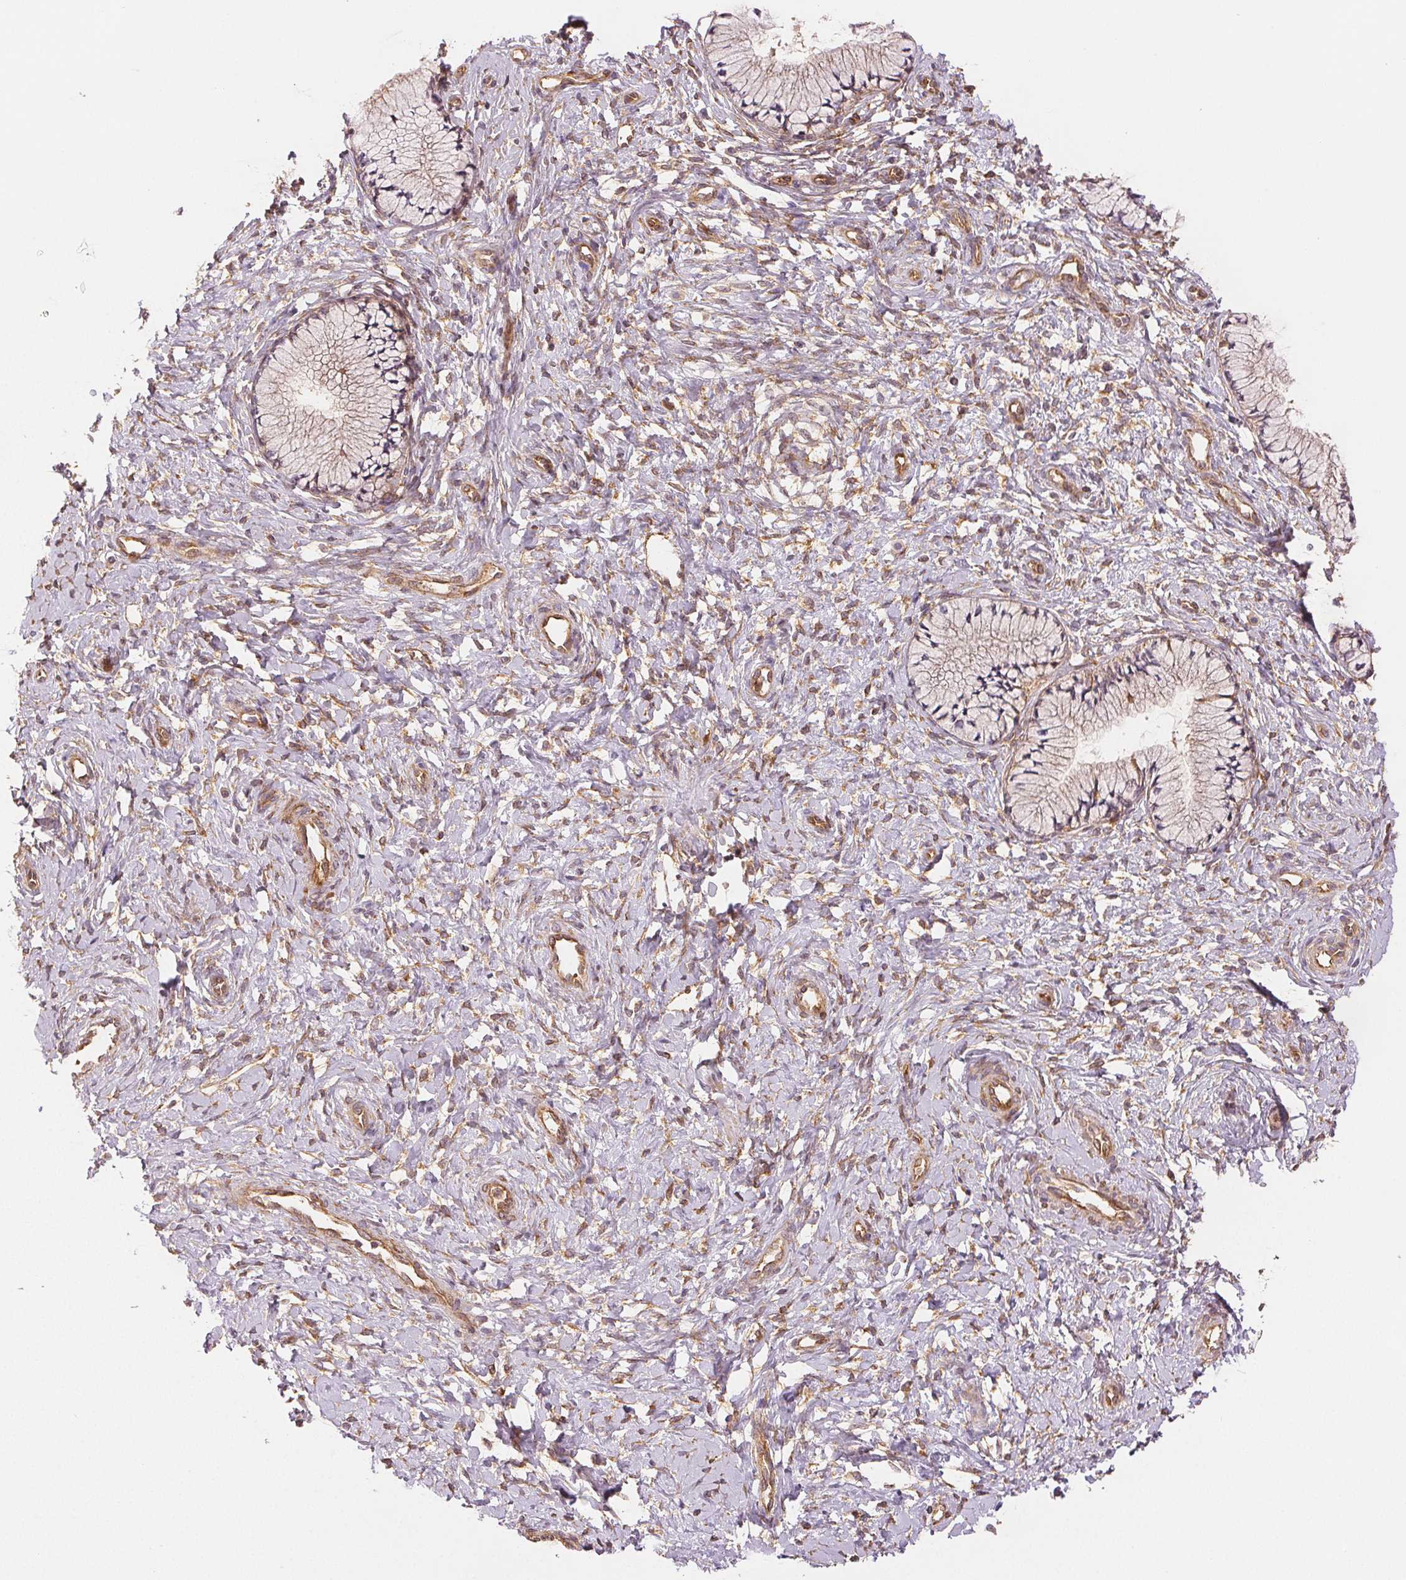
{"staining": {"intensity": "negative", "quantity": "none", "location": "none"}, "tissue": "cervix", "cell_type": "Glandular cells", "image_type": "normal", "snomed": [{"axis": "morphology", "description": "Normal tissue, NOS"}, {"axis": "topography", "description": "Cervix"}], "caption": "Glandular cells show no significant protein expression in normal cervix. The staining was performed using DAB to visualize the protein expression in brown, while the nuclei were stained in blue with hematoxylin (Magnification: 20x).", "gene": "DIAPH2", "patient": {"sex": "female", "age": 37}}